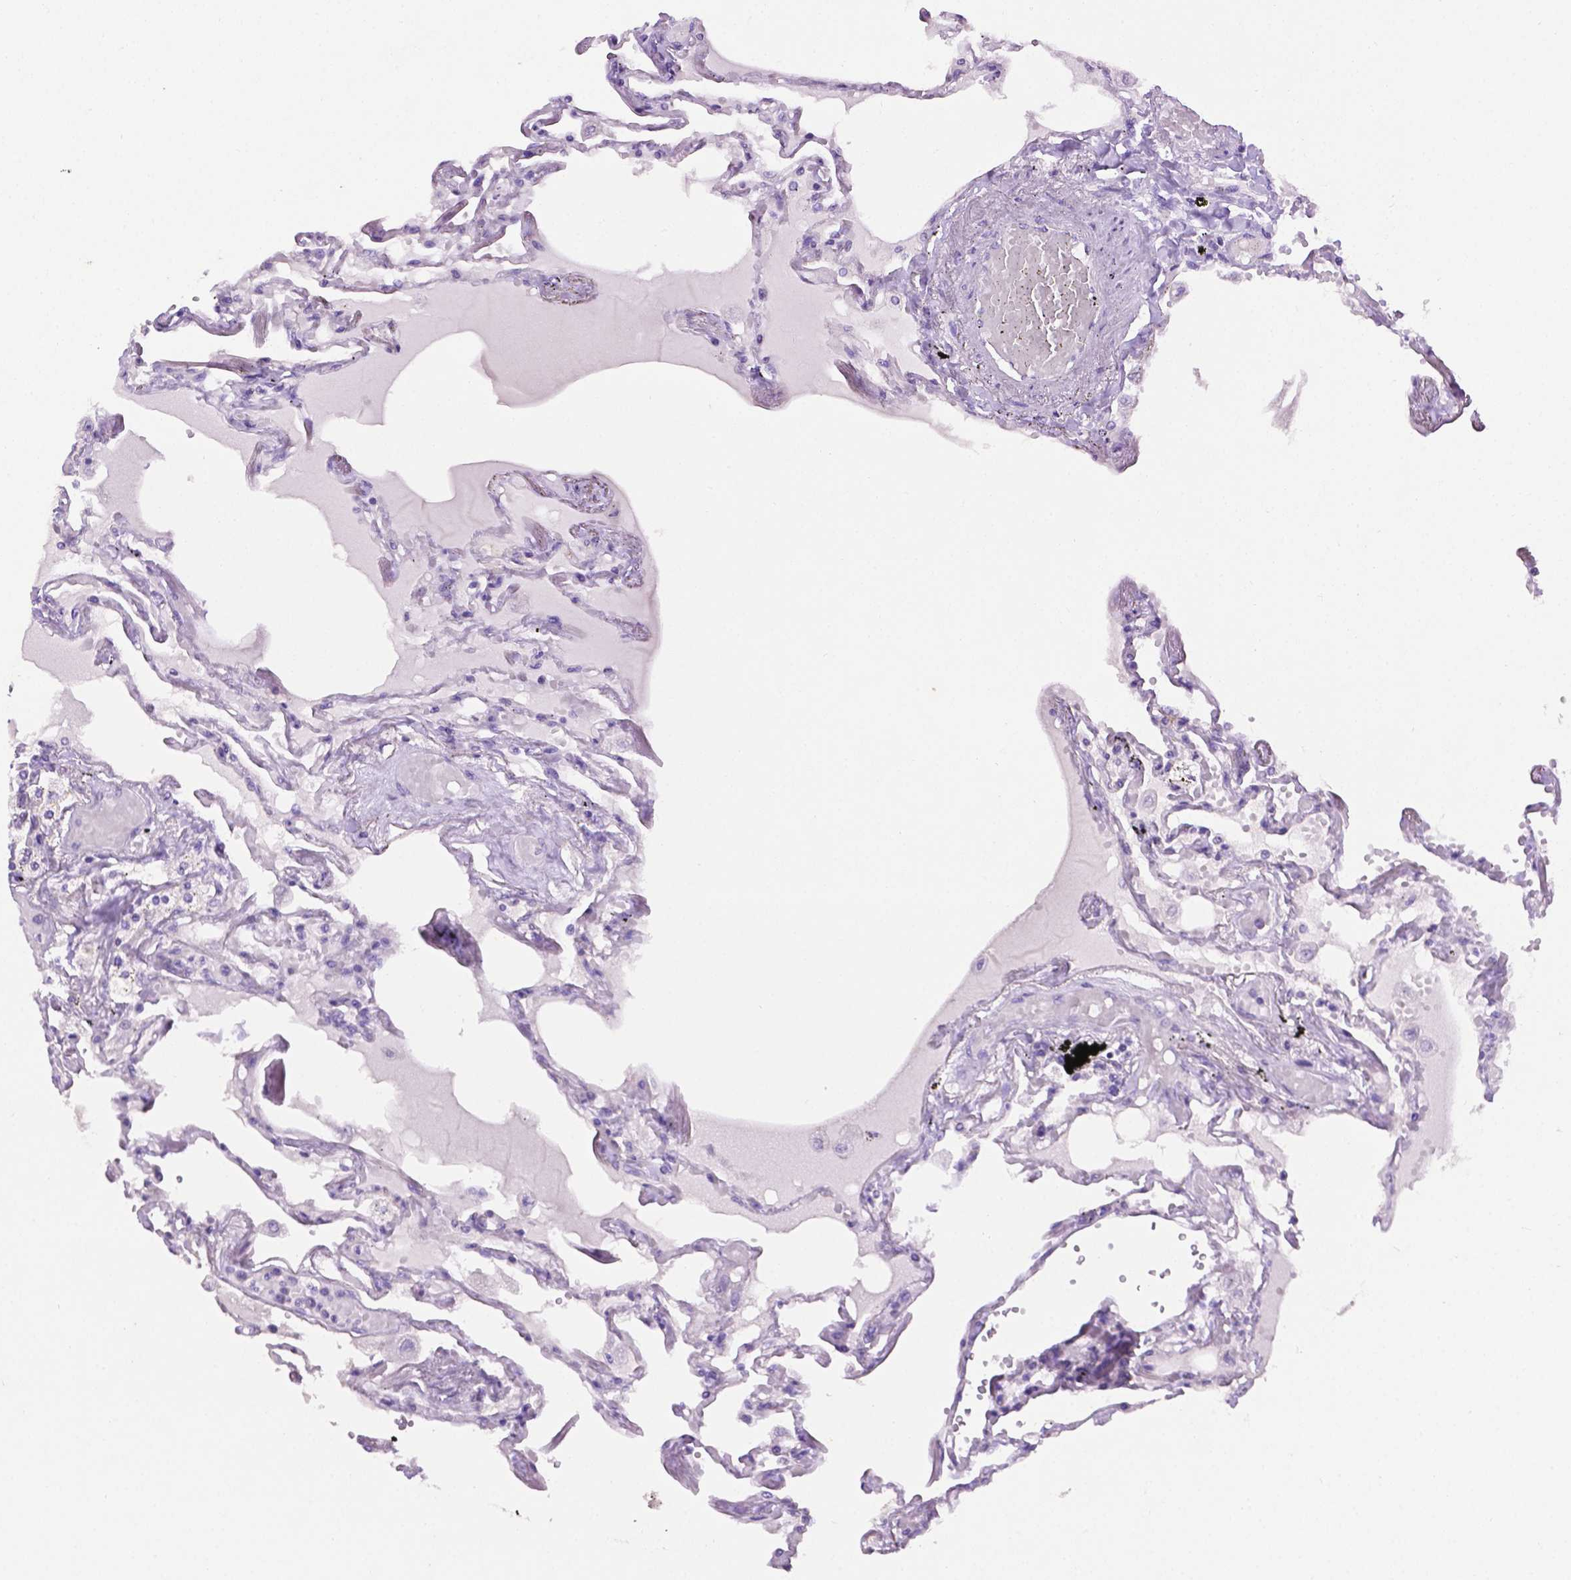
{"staining": {"intensity": "negative", "quantity": "none", "location": "none"}, "tissue": "lung", "cell_type": "Alveolar cells", "image_type": "normal", "snomed": [{"axis": "morphology", "description": "Normal tissue, NOS"}, {"axis": "morphology", "description": "Adenocarcinoma, NOS"}, {"axis": "topography", "description": "Cartilage tissue"}, {"axis": "topography", "description": "Lung"}], "caption": "Lung was stained to show a protein in brown. There is no significant expression in alveolar cells. (IHC, brightfield microscopy, high magnification).", "gene": "TACSTD2", "patient": {"sex": "female", "age": 67}}